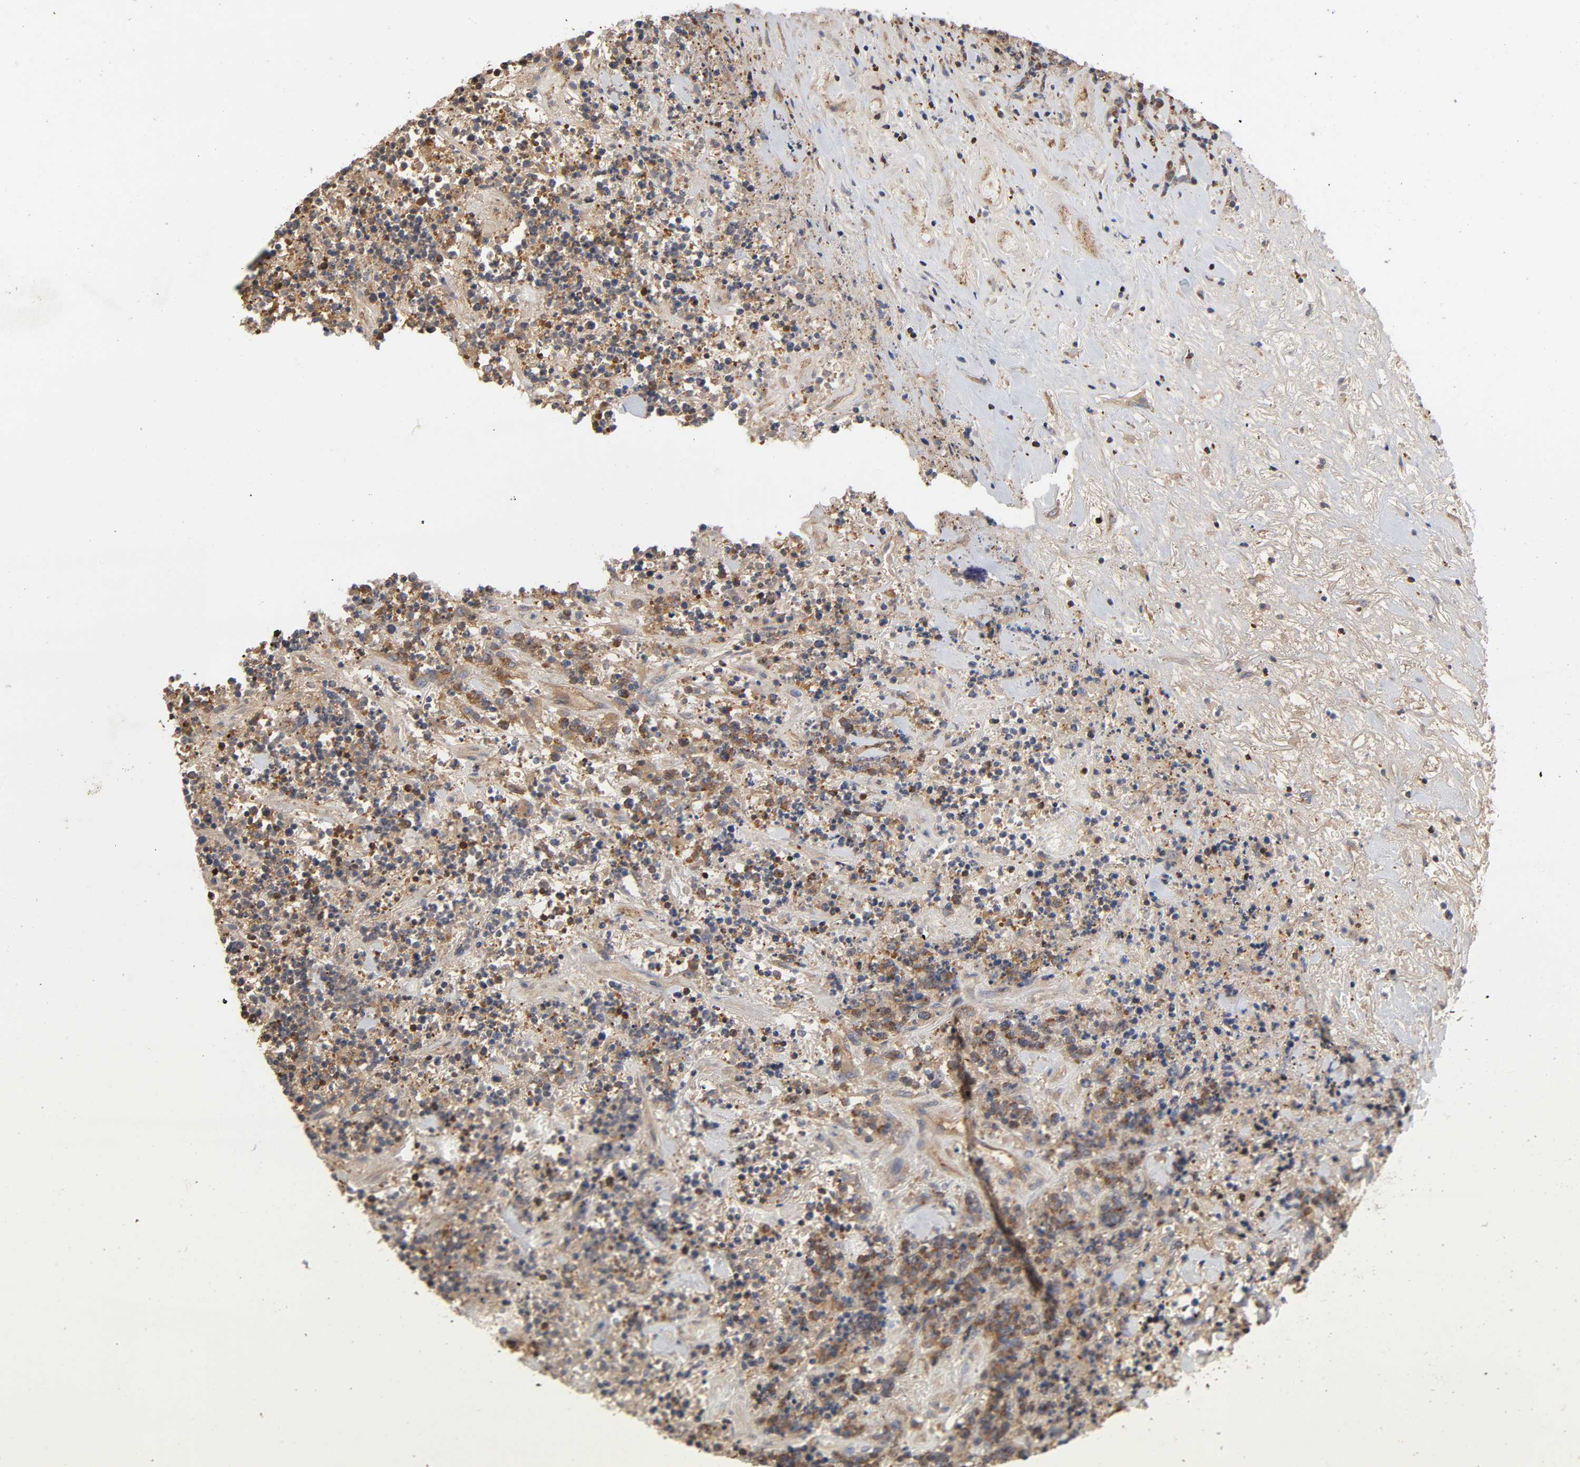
{"staining": {"intensity": "moderate", "quantity": ">75%", "location": "cytoplasmic/membranous"}, "tissue": "lymphoma", "cell_type": "Tumor cells", "image_type": "cancer", "snomed": [{"axis": "morphology", "description": "Malignant lymphoma, non-Hodgkin's type, High grade"}, {"axis": "topography", "description": "Soft tissue"}], "caption": "Immunohistochemistry of high-grade malignant lymphoma, non-Hodgkin's type shows medium levels of moderate cytoplasmic/membranous expression in approximately >75% of tumor cells.", "gene": "LAMTOR2", "patient": {"sex": "male", "age": 18}}